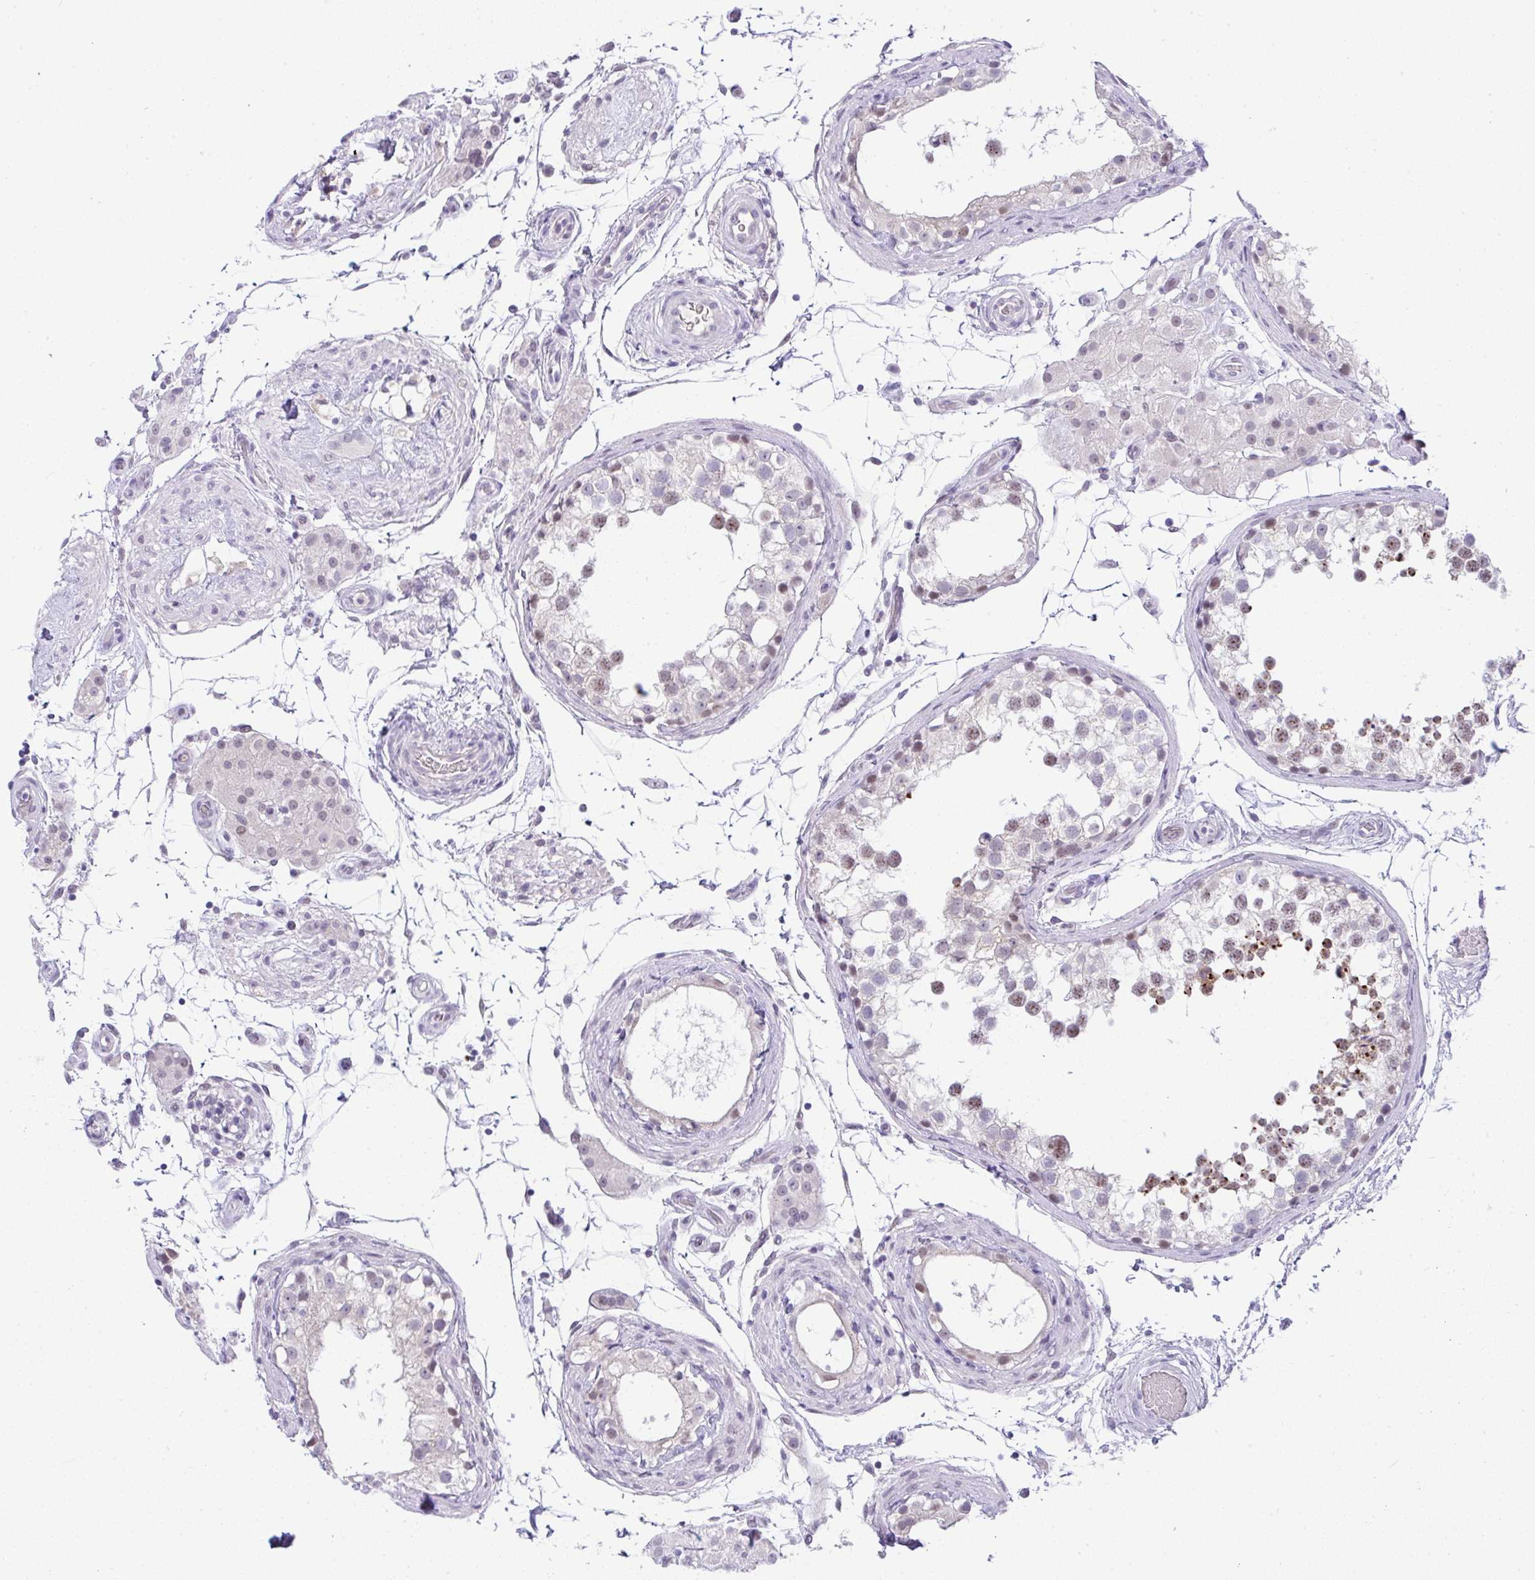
{"staining": {"intensity": "moderate", "quantity": "25%-75%", "location": "cytoplasmic/membranous,nuclear"}, "tissue": "testis", "cell_type": "Cells in seminiferous ducts", "image_type": "normal", "snomed": [{"axis": "morphology", "description": "Normal tissue, NOS"}, {"axis": "morphology", "description": "Seminoma, NOS"}, {"axis": "topography", "description": "Testis"}], "caption": "Cells in seminiferous ducts show medium levels of moderate cytoplasmic/membranous,nuclear staining in approximately 25%-75% of cells in normal testis. (IHC, brightfield microscopy, high magnification).", "gene": "FAM177A1", "patient": {"sex": "male", "age": 65}}